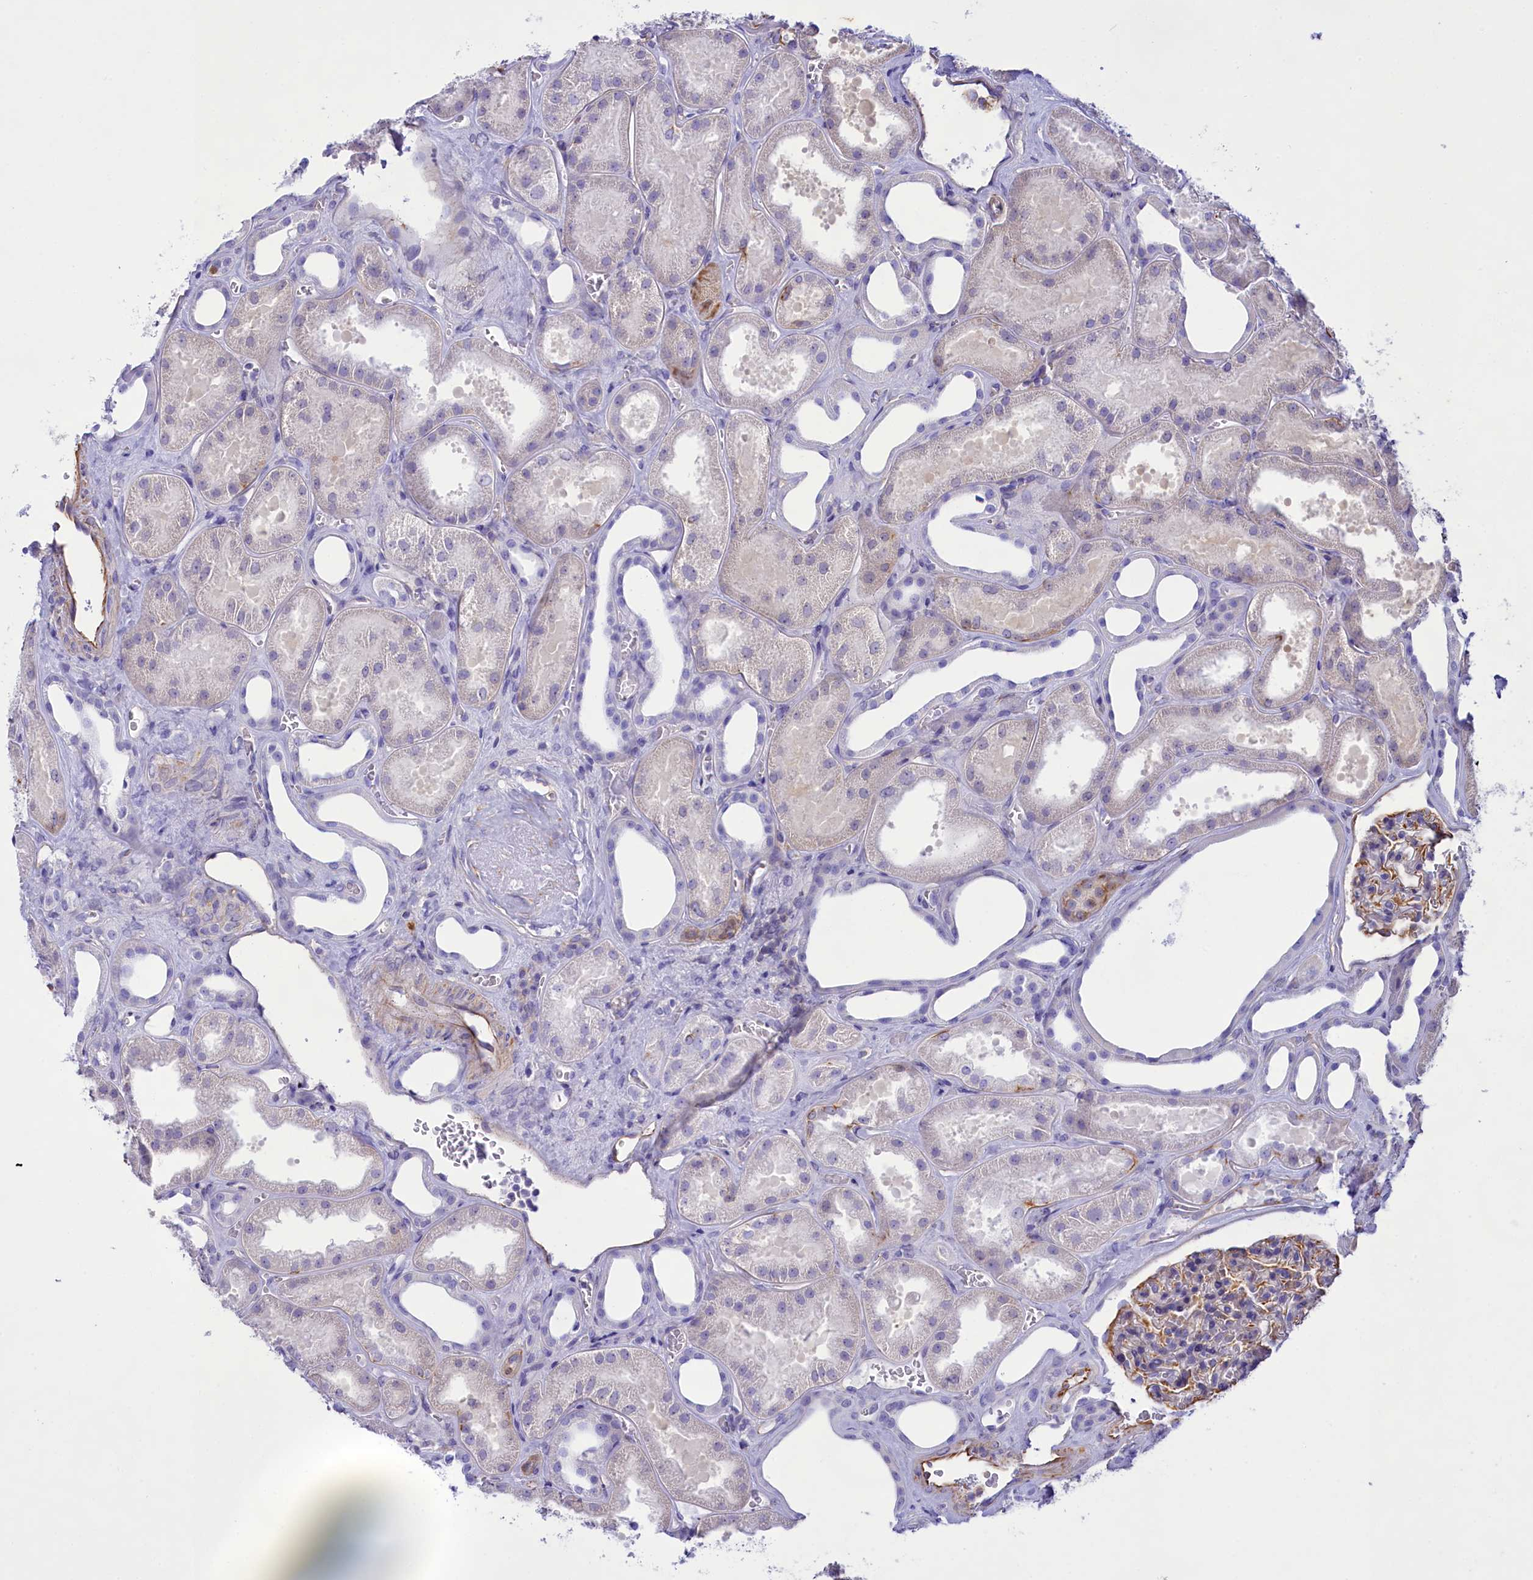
{"staining": {"intensity": "weak", "quantity": "25%-75%", "location": "cytoplasmic/membranous"}, "tissue": "kidney", "cell_type": "Cells in glomeruli", "image_type": "normal", "snomed": [{"axis": "morphology", "description": "Normal tissue, NOS"}, {"axis": "morphology", "description": "Adenocarcinoma, NOS"}, {"axis": "topography", "description": "Kidney"}], "caption": "The micrograph shows staining of normal kidney, revealing weak cytoplasmic/membranous protein staining (brown color) within cells in glomeruli. (Stains: DAB in brown, nuclei in blue, Microscopy: brightfield microscopy at high magnification).", "gene": "CD99", "patient": {"sex": "female", "age": 68}}